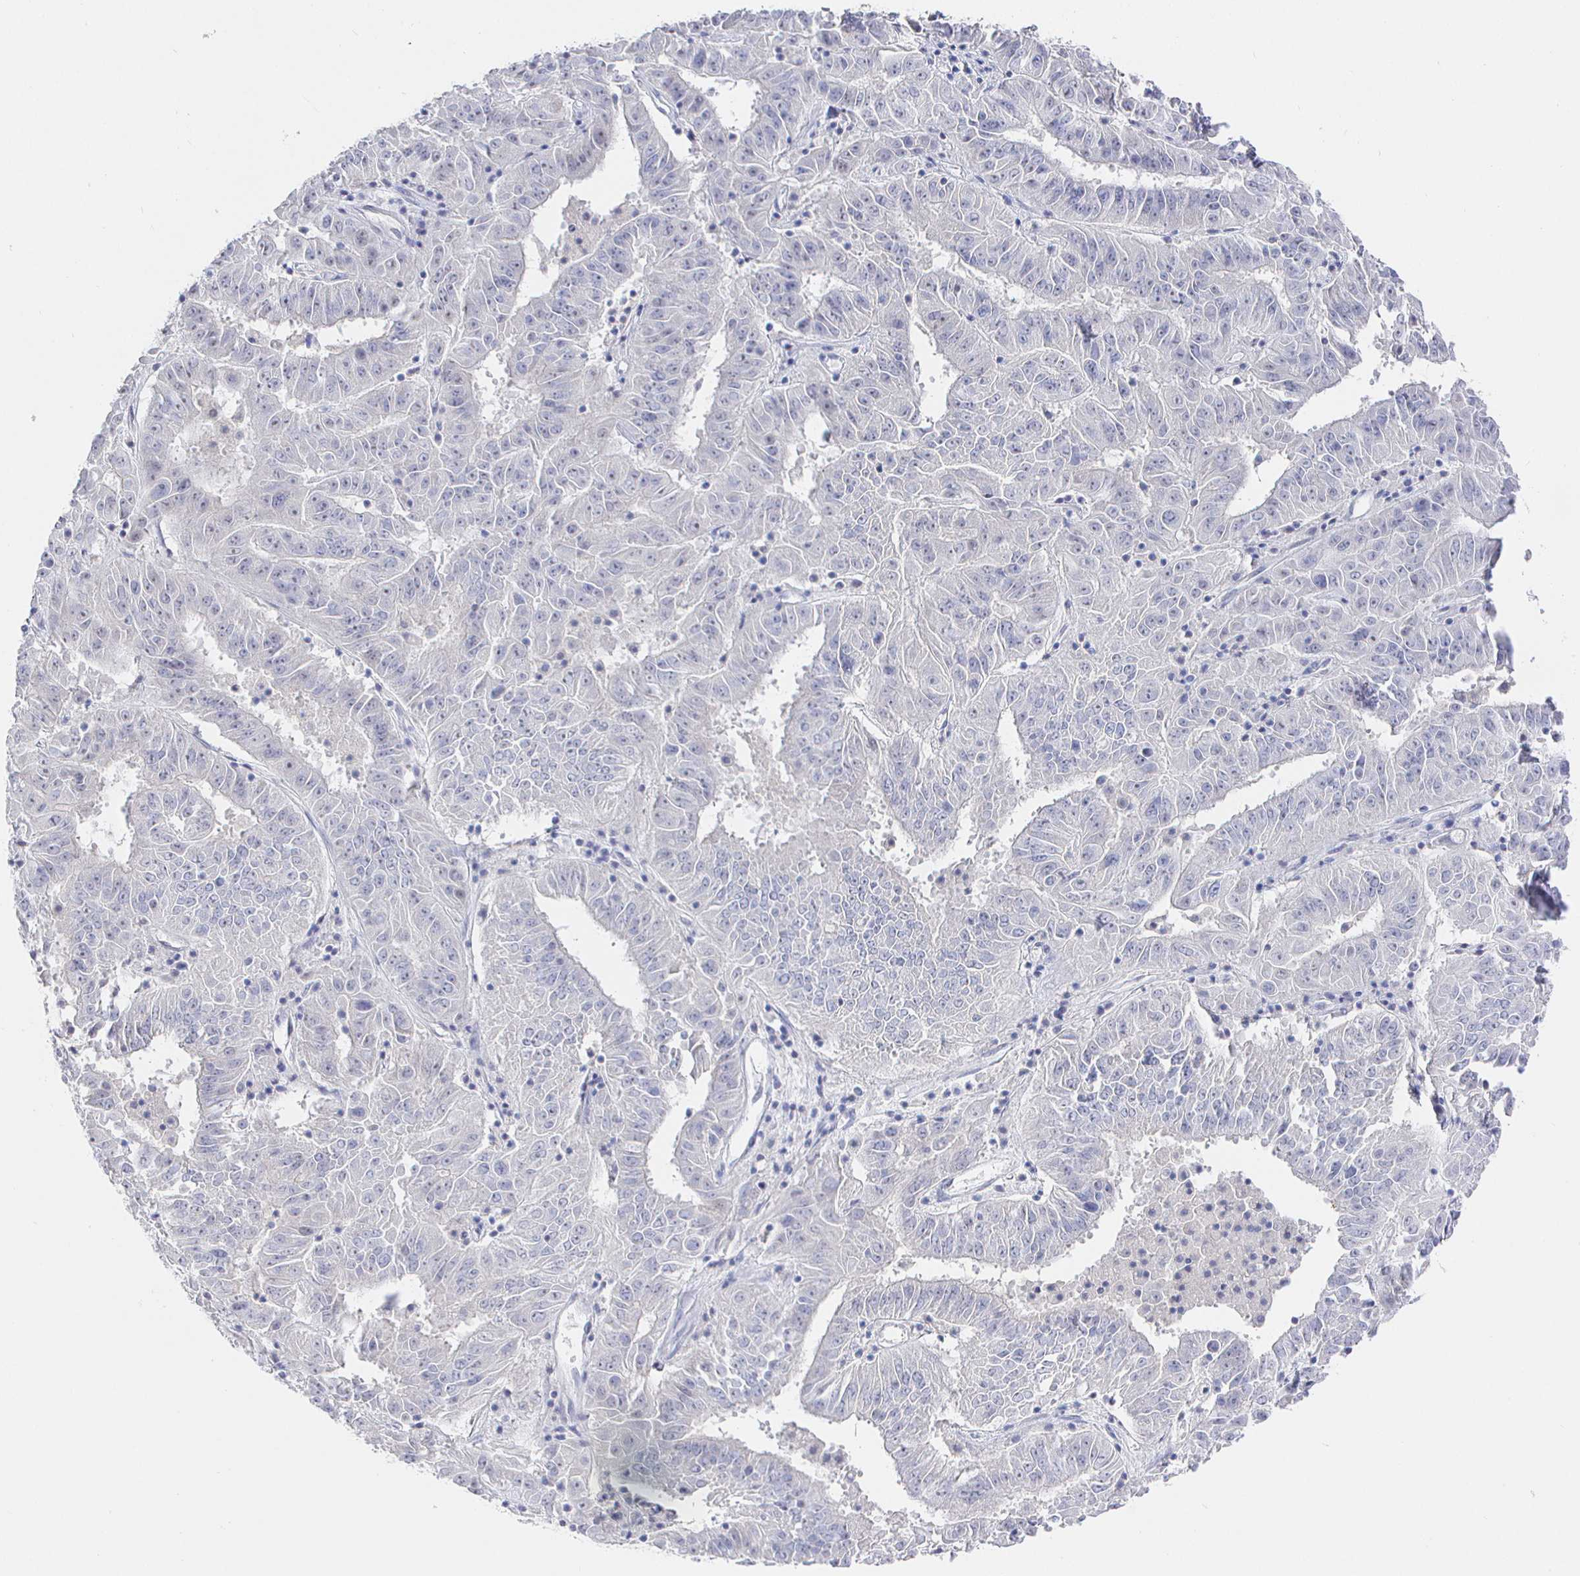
{"staining": {"intensity": "negative", "quantity": "none", "location": "none"}, "tissue": "pancreatic cancer", "cell_type": "Tumor cells", "image_type": "cancer", "snomed": [{"axis": "morphology", "description": "Adenocarcinoma, NOS"}, {"axis": "topography", "description": "Pancreas"}], "caption": "The image shows no significant expression in tumor cells of pancreatic cancer.", "gene": "LRRC23", "patient": {"sex": "male", "age": 63}}